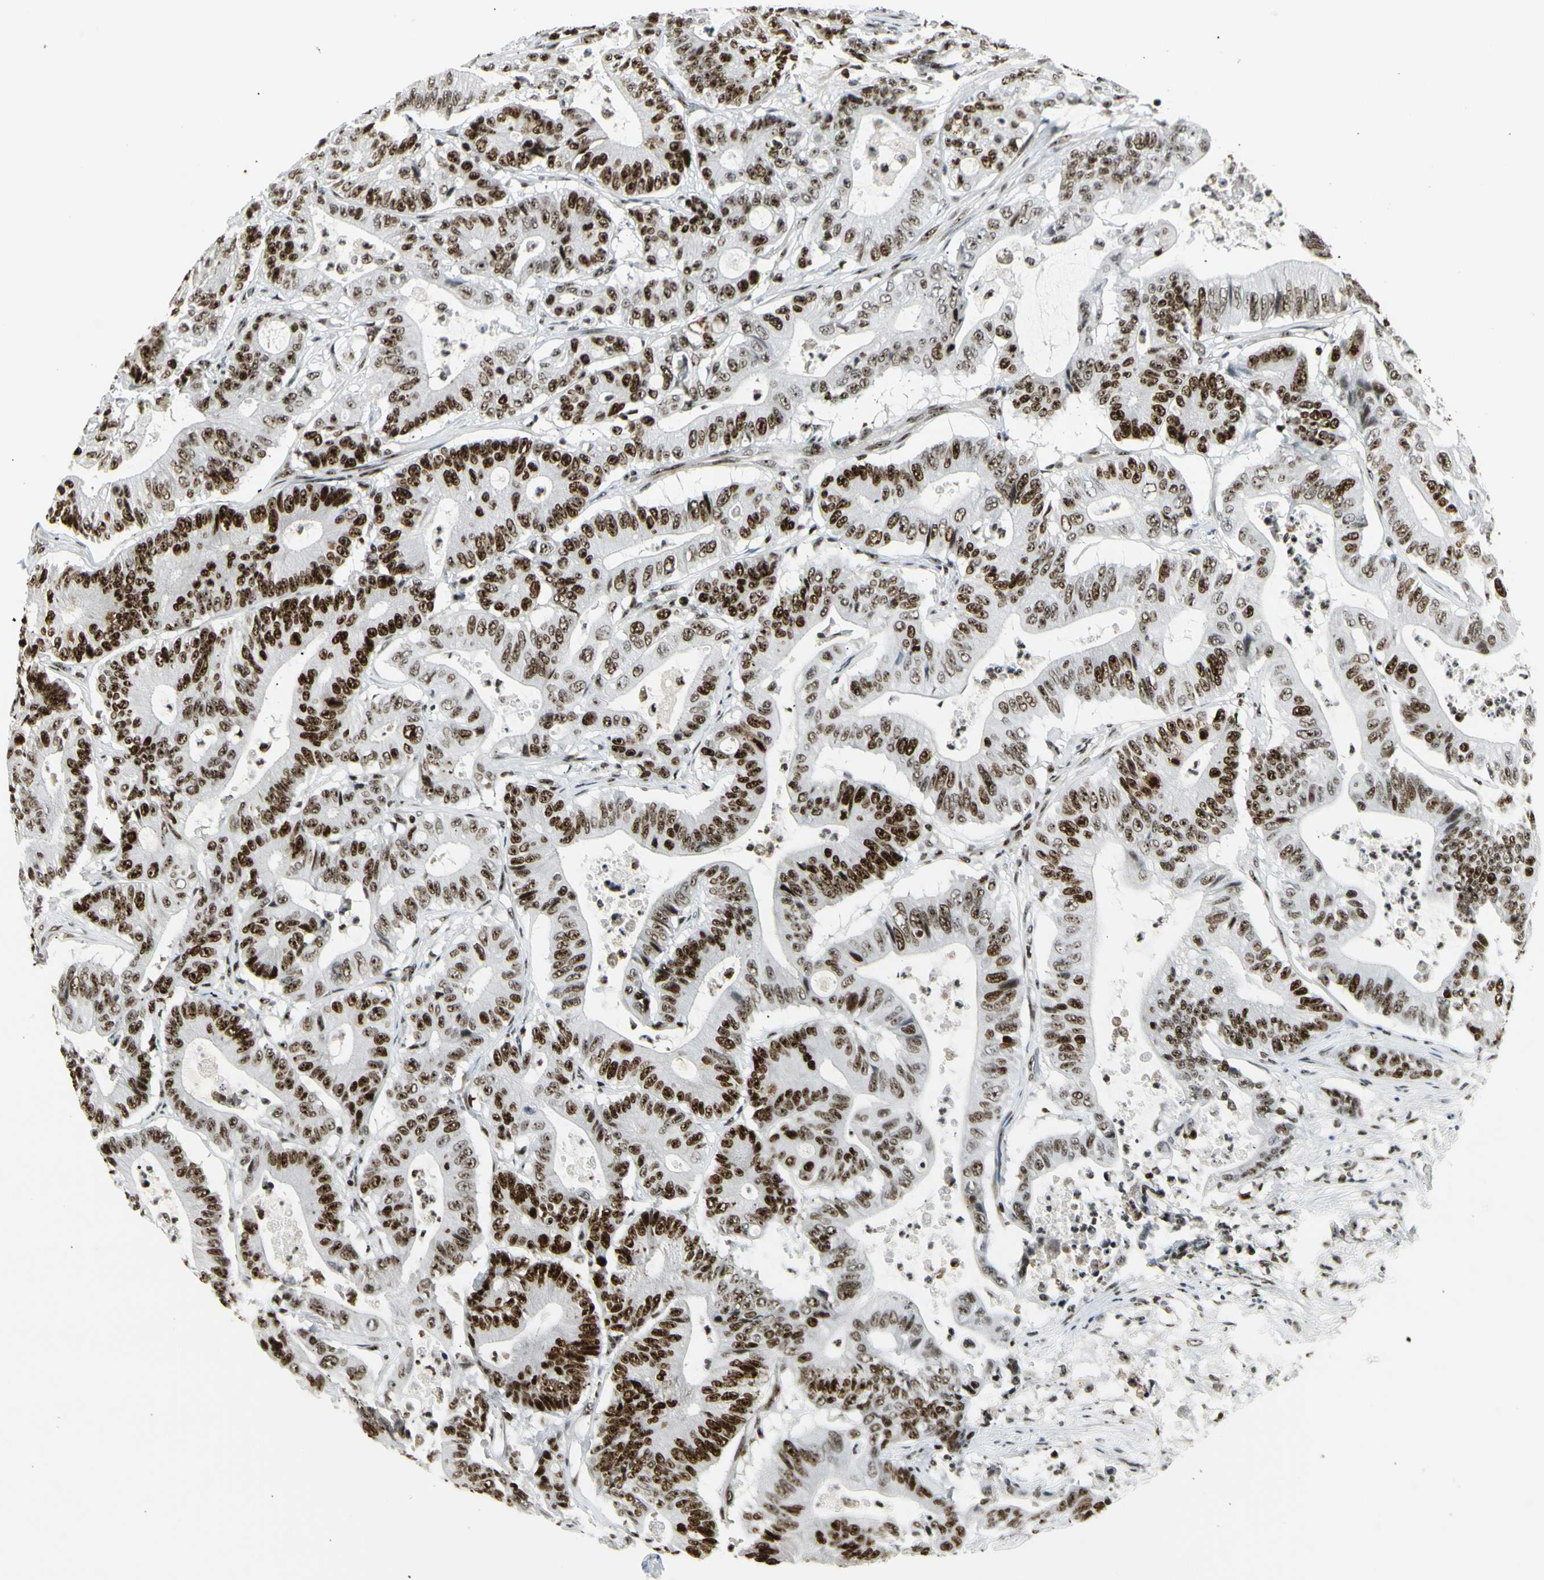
{"staining": {"intensity": "strong", "quantity": ">75%", "location": "nuclear"}, "tissue": "colorectal cancer", "cell_type": "Tumor cells", "image_type": "cancer", "snomed": [{"axis": "morphology", "description": "Adenocarcinoma, NOS"}, {"axis": "topography", "description": "Colon"}], "caption": "Strong nuclear staining is present in about >75% of tumor cells in colorectal adenocarcinoma.", "gene": "UBTF", "patient": {"sex": "female", "age": 84}}